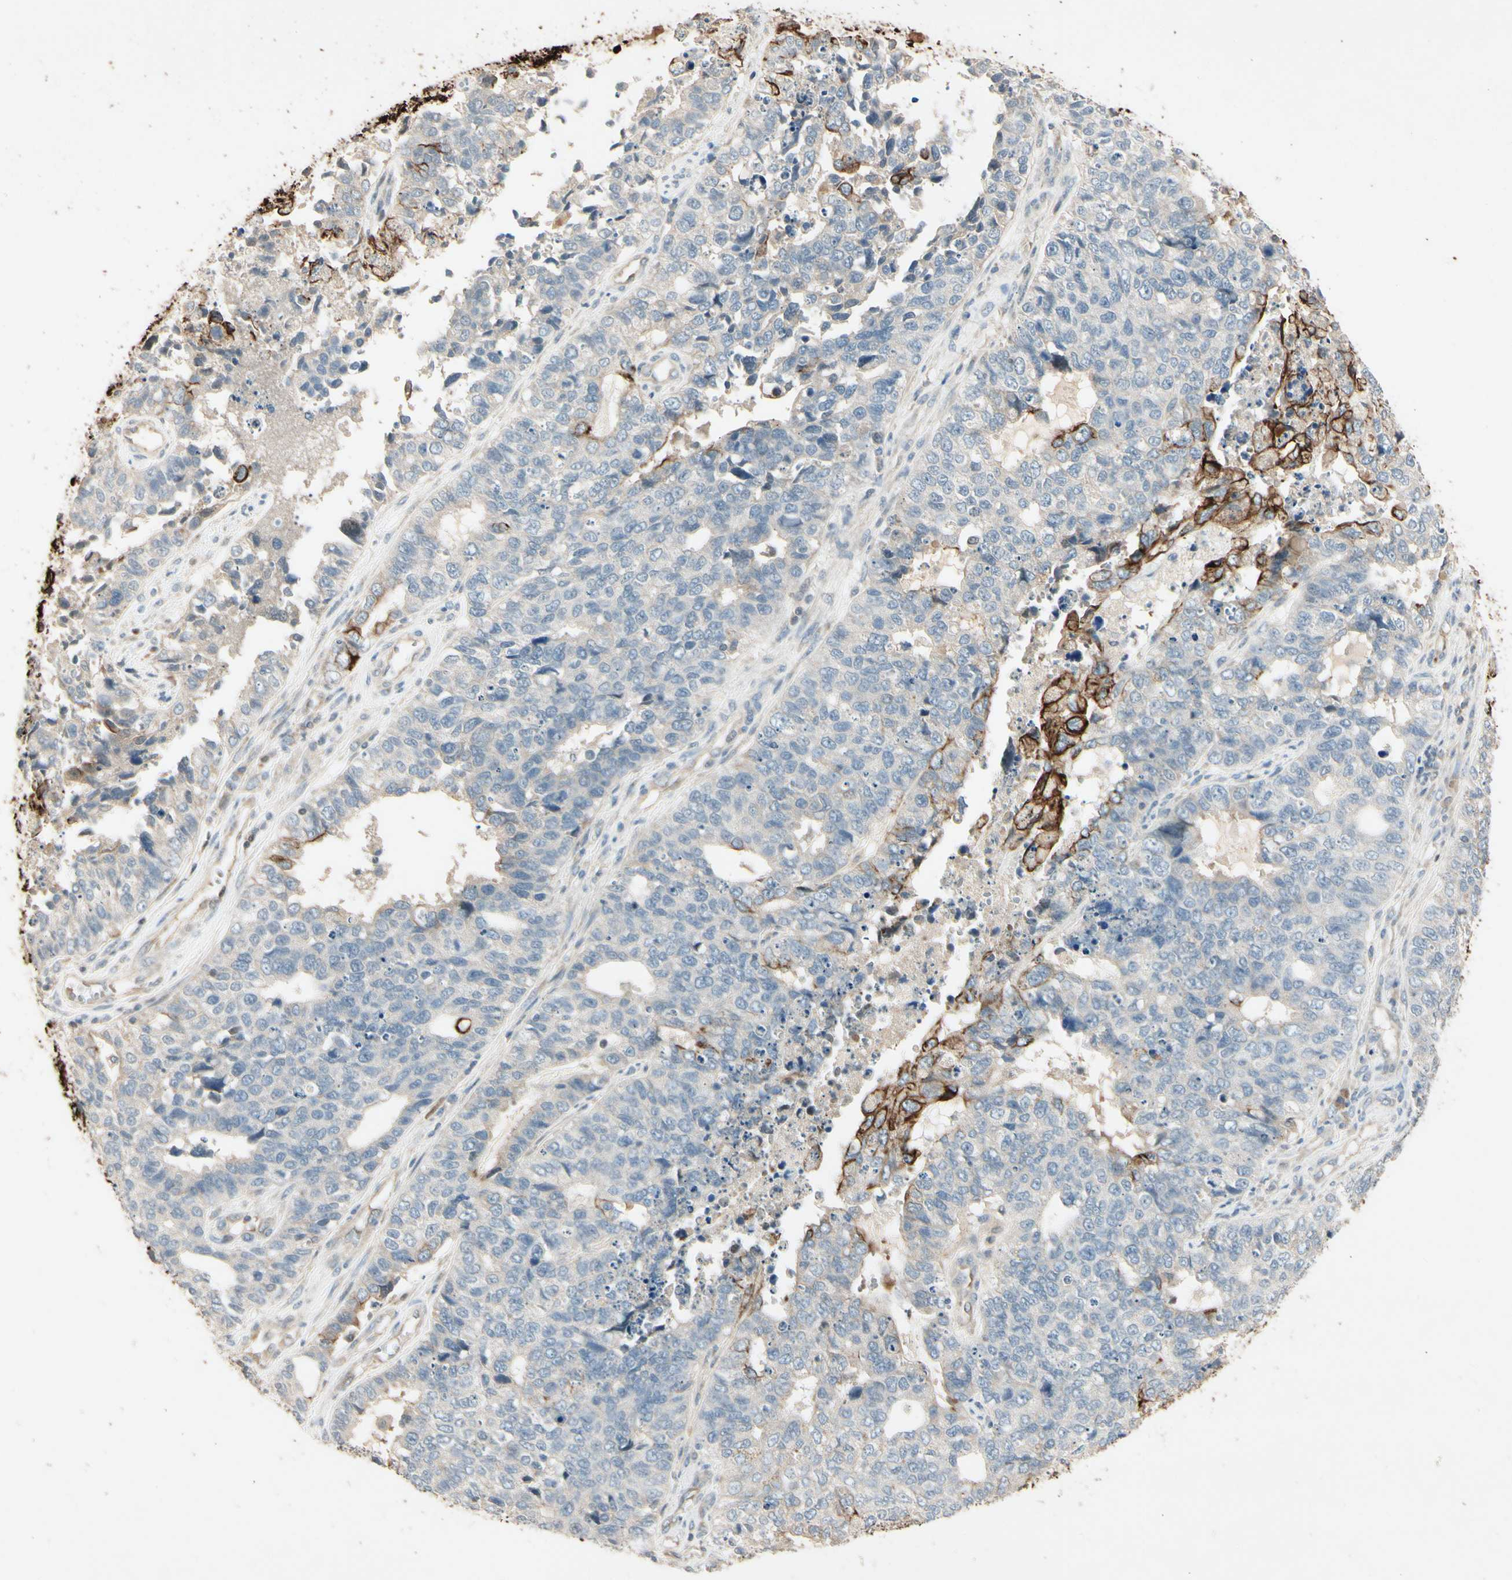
{"staining": {"intensity": "moderate", "quantity": "<25%", "location": "cytoplasmic/membranous"}, "tissue": "cervical cancer", "cell_type": "Tumor cells", "image_type": "cancer", "snomed": [{"axis": "morphology", "description": "Squamous cell carcinoma, NOS"}, {"axis": "topography", "description": "Cervix"}], "caption": "The image displays immunohistochemical staining of squamous cell carcinoma (cervical). There is moderate cytoplasmic/membranous positivity is appreciated in approximately <25% of tumor cells.", "gene": "SKIL", "patient": {"sex": "female", "age": 63}}